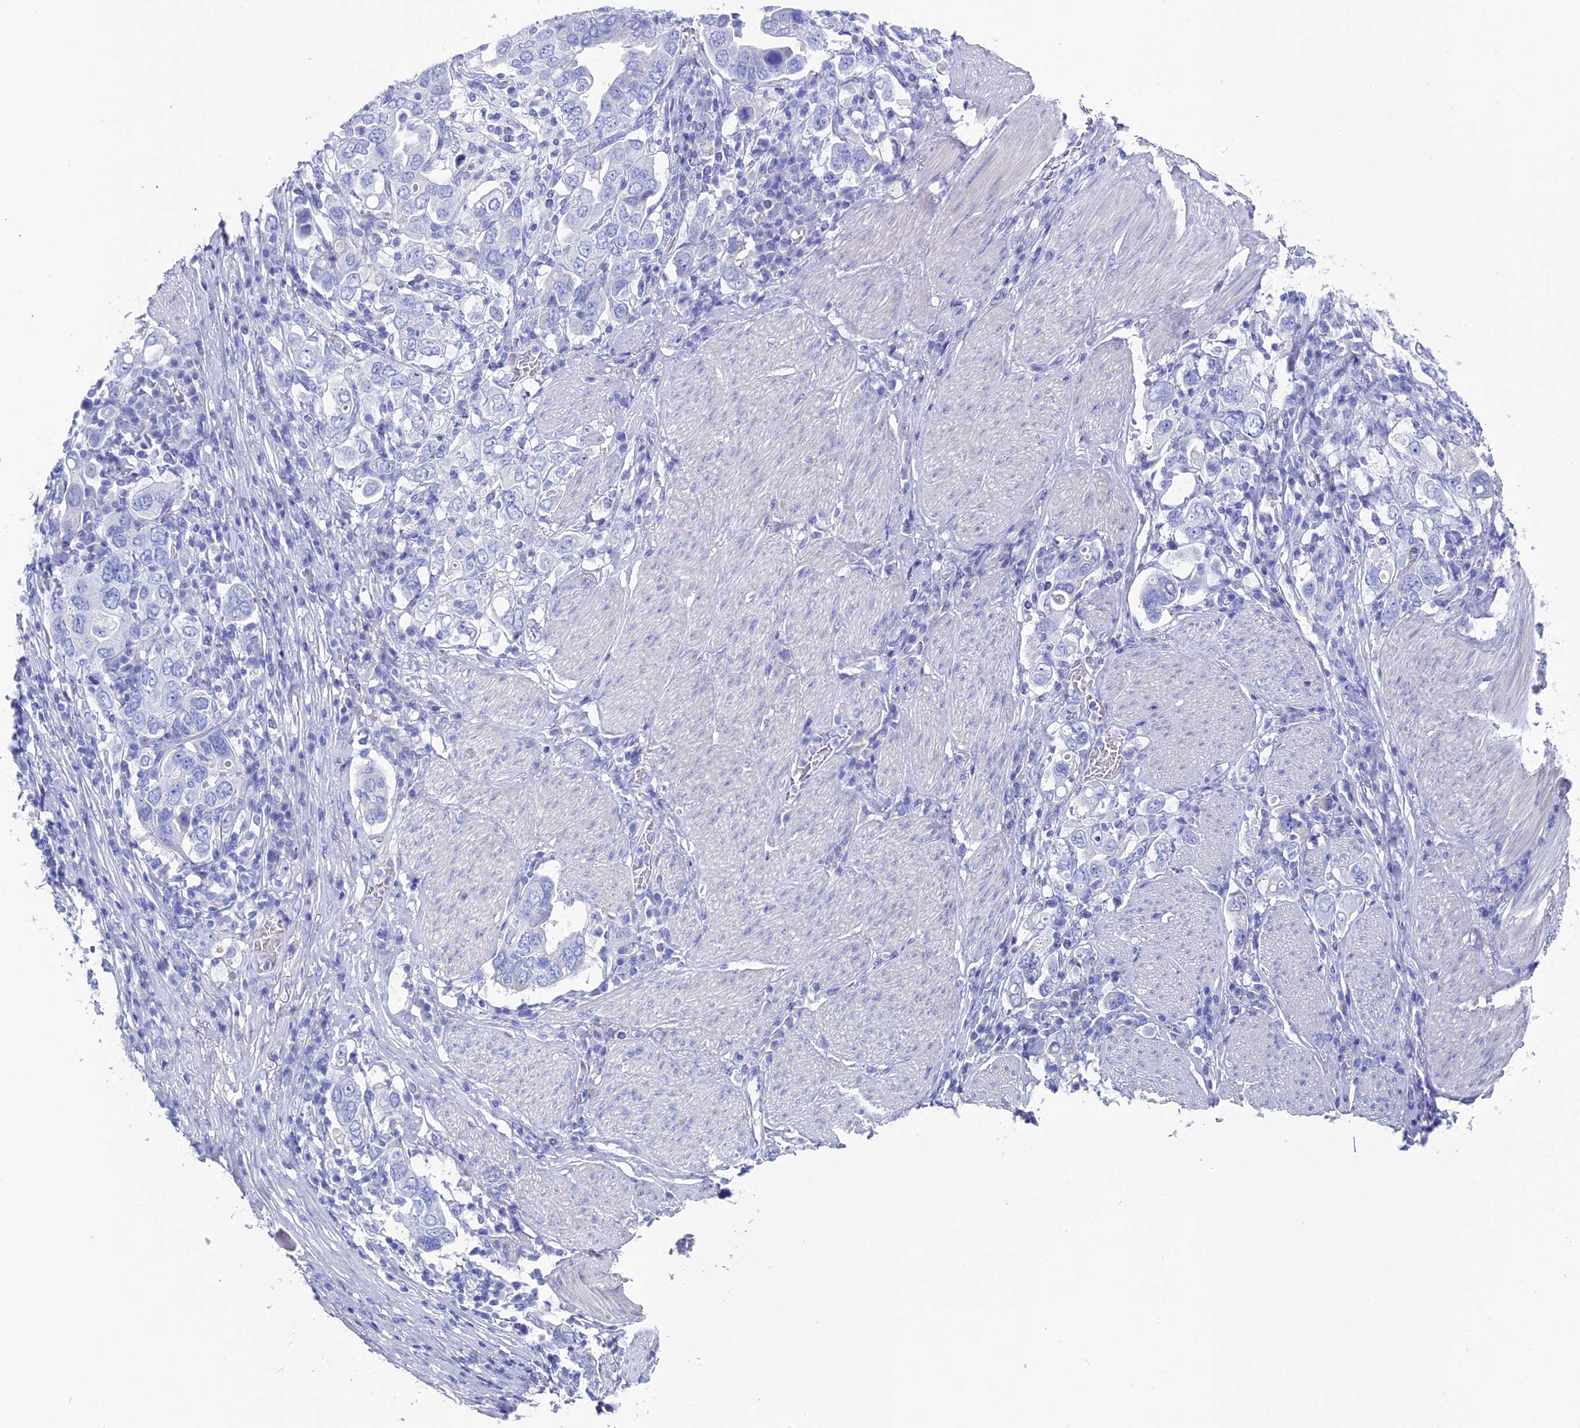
{"staining": {"intensity": "negative", "quantity": "none", "location": "none"}, "tissue": "stomach cancer", "cell_type": "Tumor cells", "image_type": "cancer", "snomed": [{"axis": "morphology", "description": "Adenocarcinoma, NOS"}, {"axis": "topography", "description": "Stomach, upper"}], "caption": "Human stomach cancer stained for a protein using IHC reveals no staining in tumor cells.", "gene": "UNC119", "patient": {"sex": "male", "age": 62}}